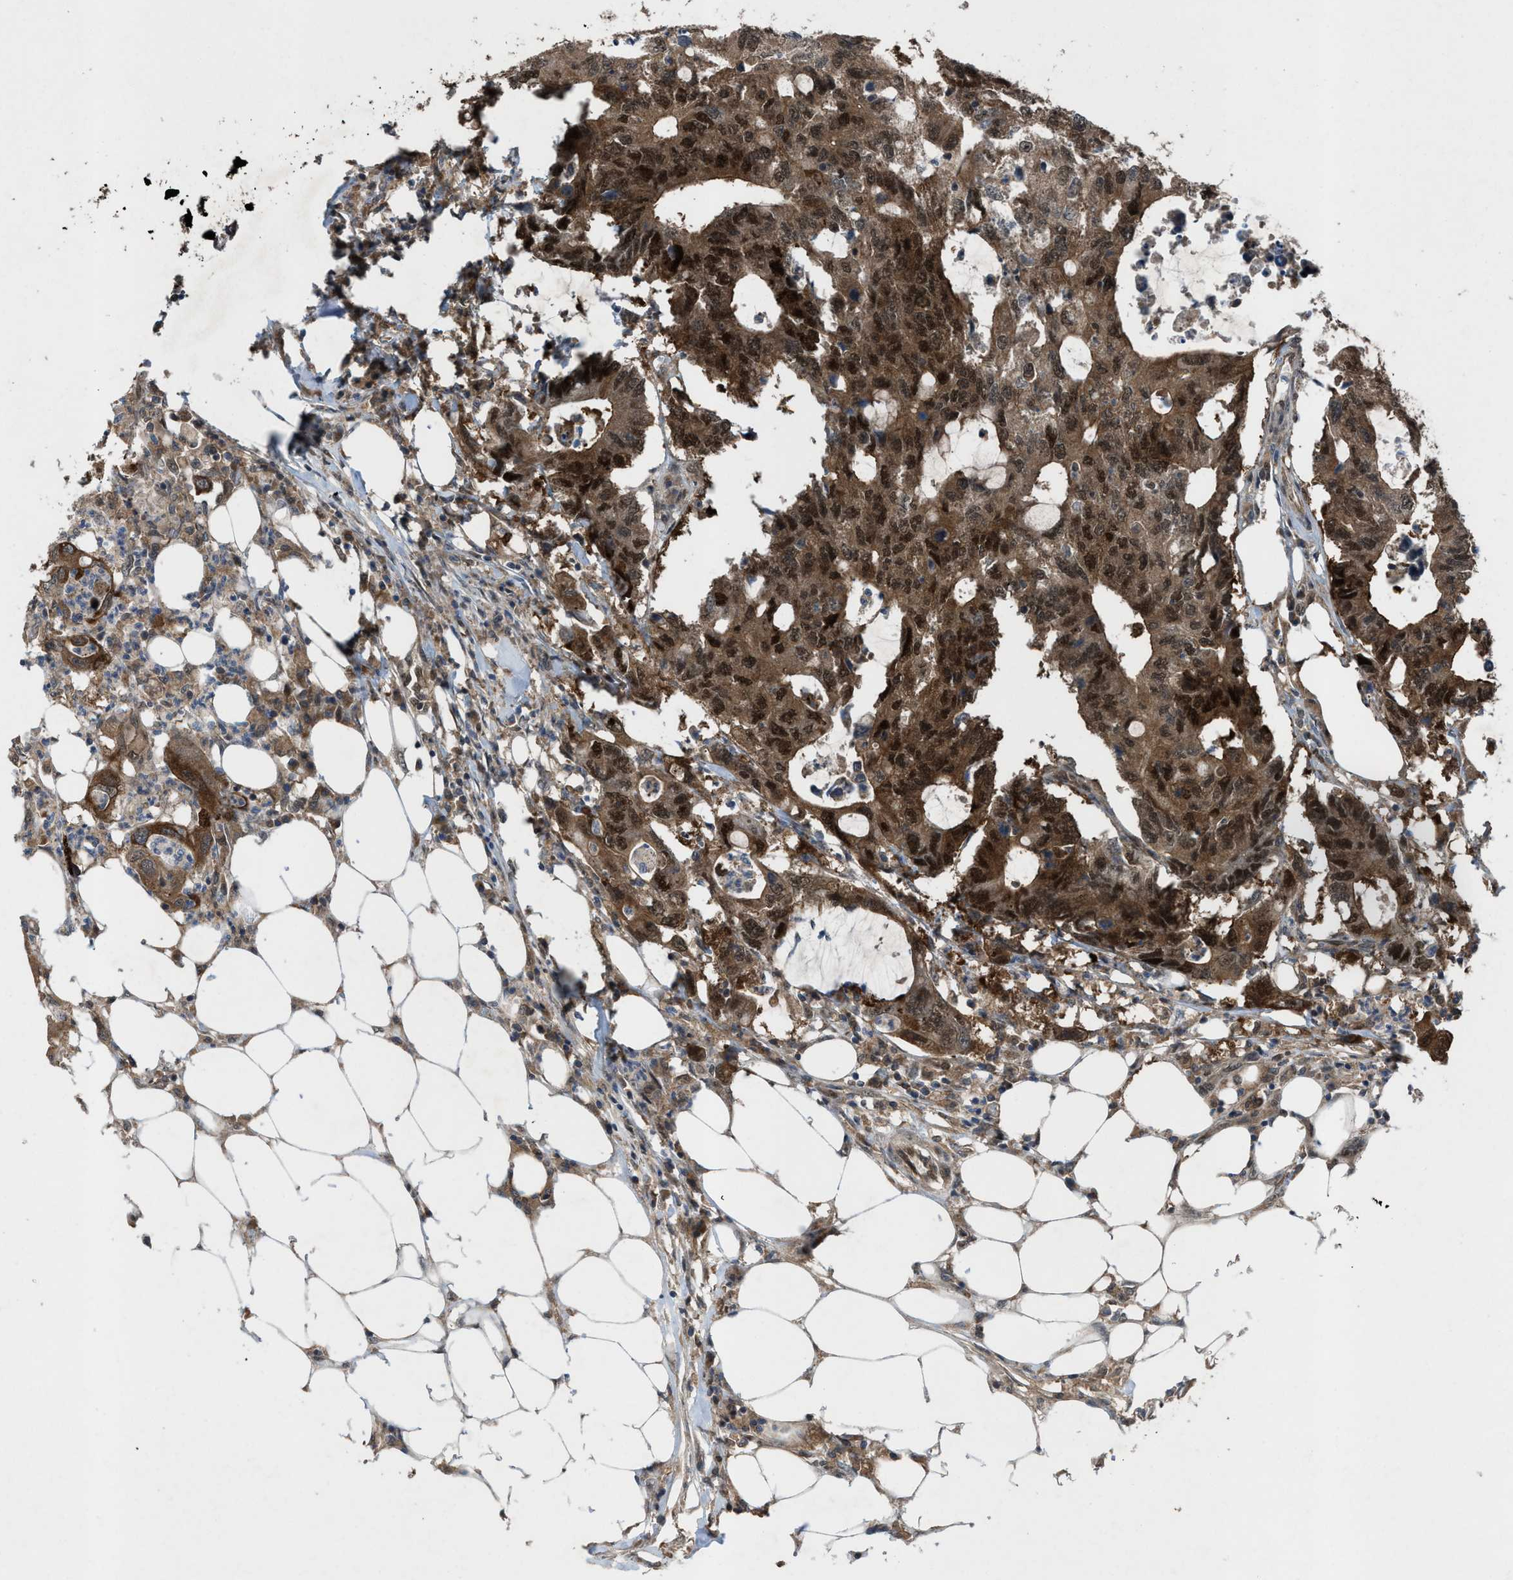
{"staining": {"intensity": "strong", "quantity": "25%-75%", "location": "cytoplasmic/membranous,nuclear"}, "tissue": "colorectal cancer", "cell_type": "Tumor cells", "image_type": "cancer", "snomed": [{"axis": "morphology", "description": "Adenocarcinoma, NOS"}, {"axis": "topography", "description": "Colon"}], "caption": "The immunohistochemical stain highlights strong cytoplasmic/membranous and nuclear positivity in tumor cells of colorectal adenocarcinoma tissue.", "gene": "PLAA", "patient": {"sex": "male", "age": 71}}